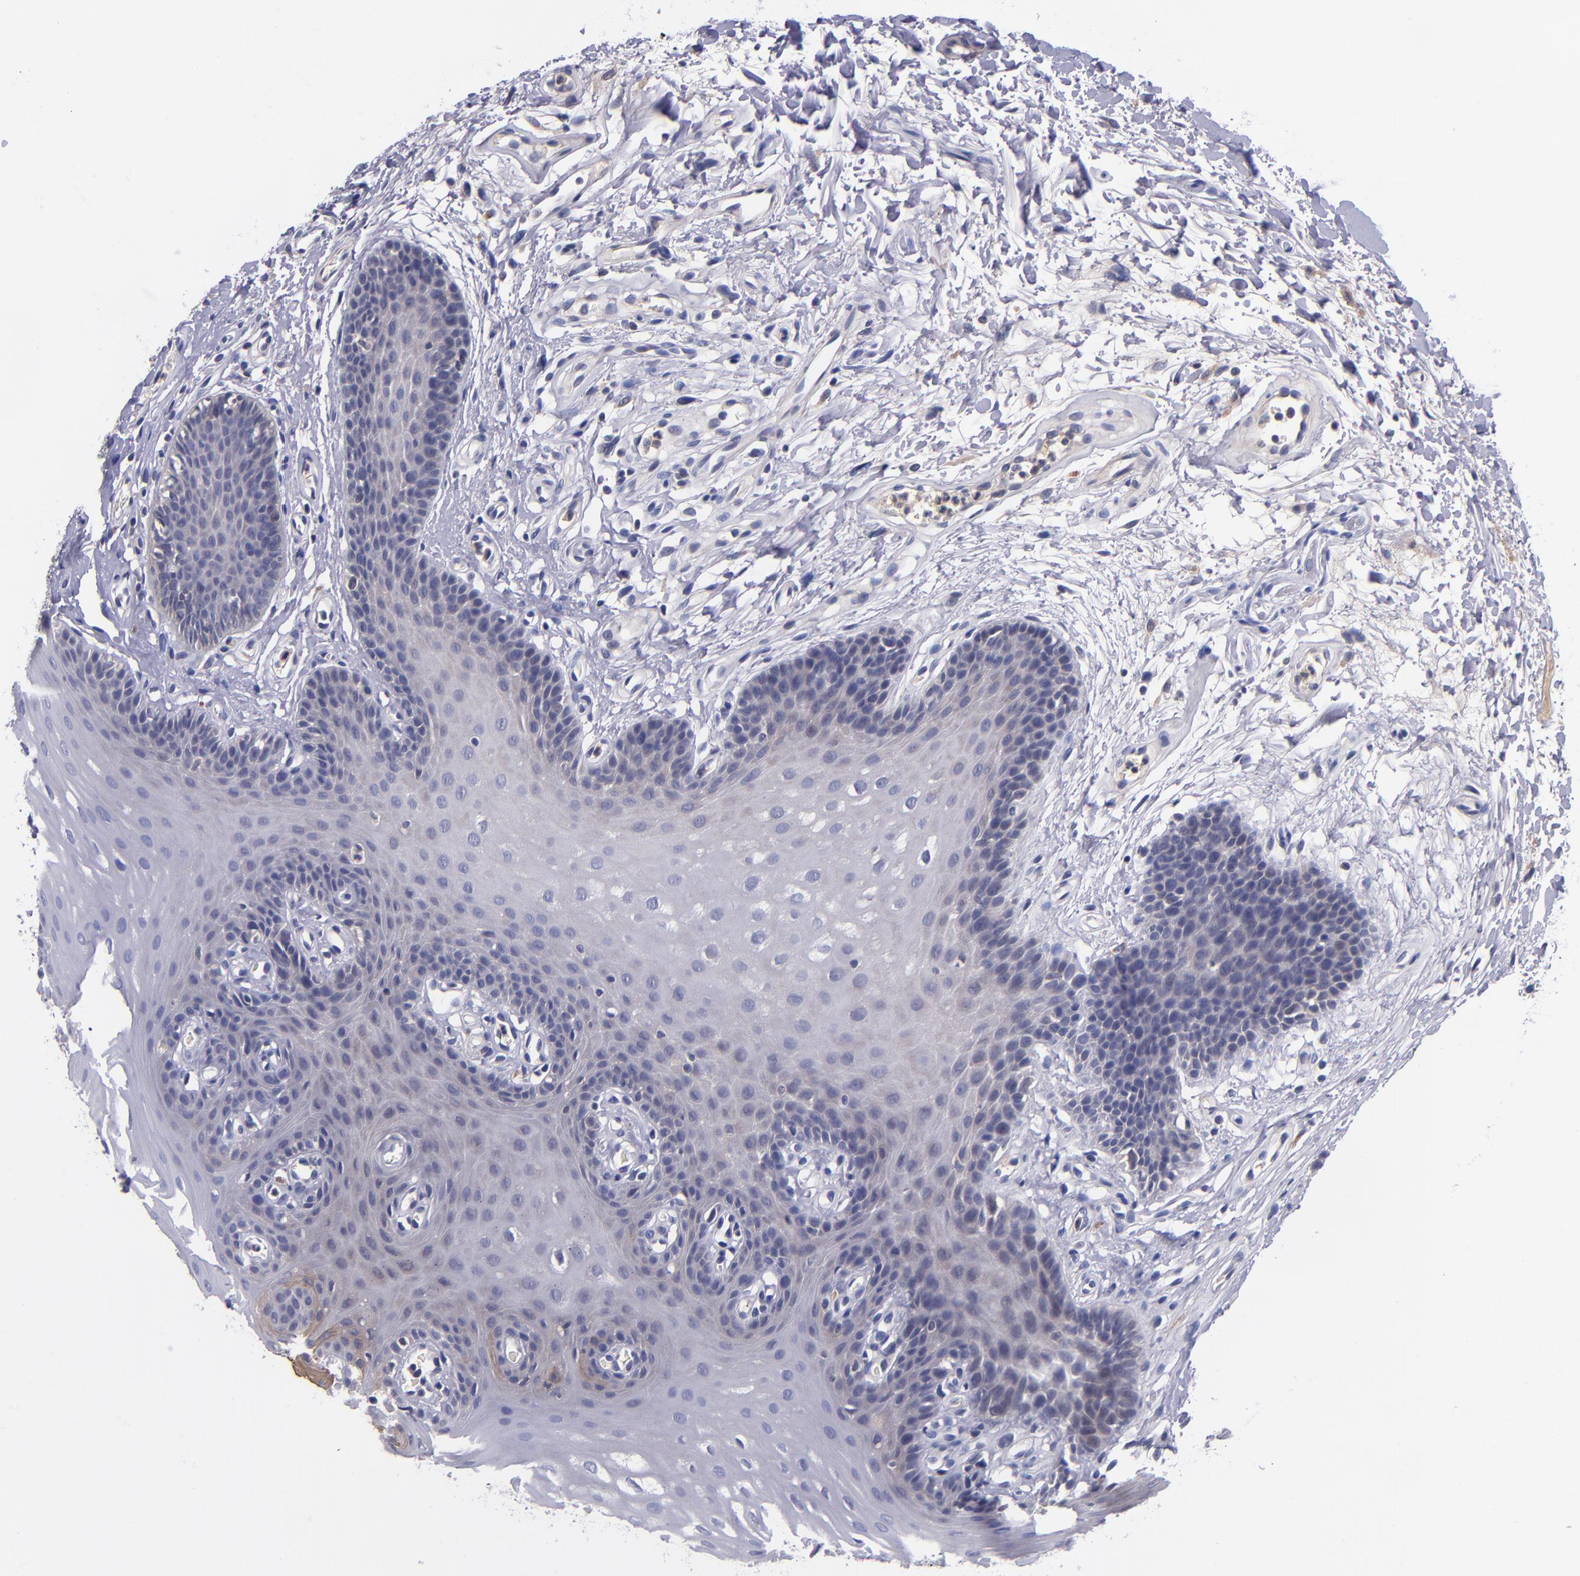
{"staining": {"intensity": "negative", "quantity": "none", "location": "none"}, "tissue": "oral mucosa", "cell_type": "Squamous epithelial cells", "image_type": "normal", "snomed": [{"axis": "morphology", "description": "Normal tissue, NOS"}, {"axis": "topography", "description": "Oral tissue"}], "caption": "DAB immunohistochemical staining of unremarkable human oral mucosa displays no significant positivity in squamous epithelial cells.", "gene": "RBP4", "patient": {"sex": "male", "age": 62}}